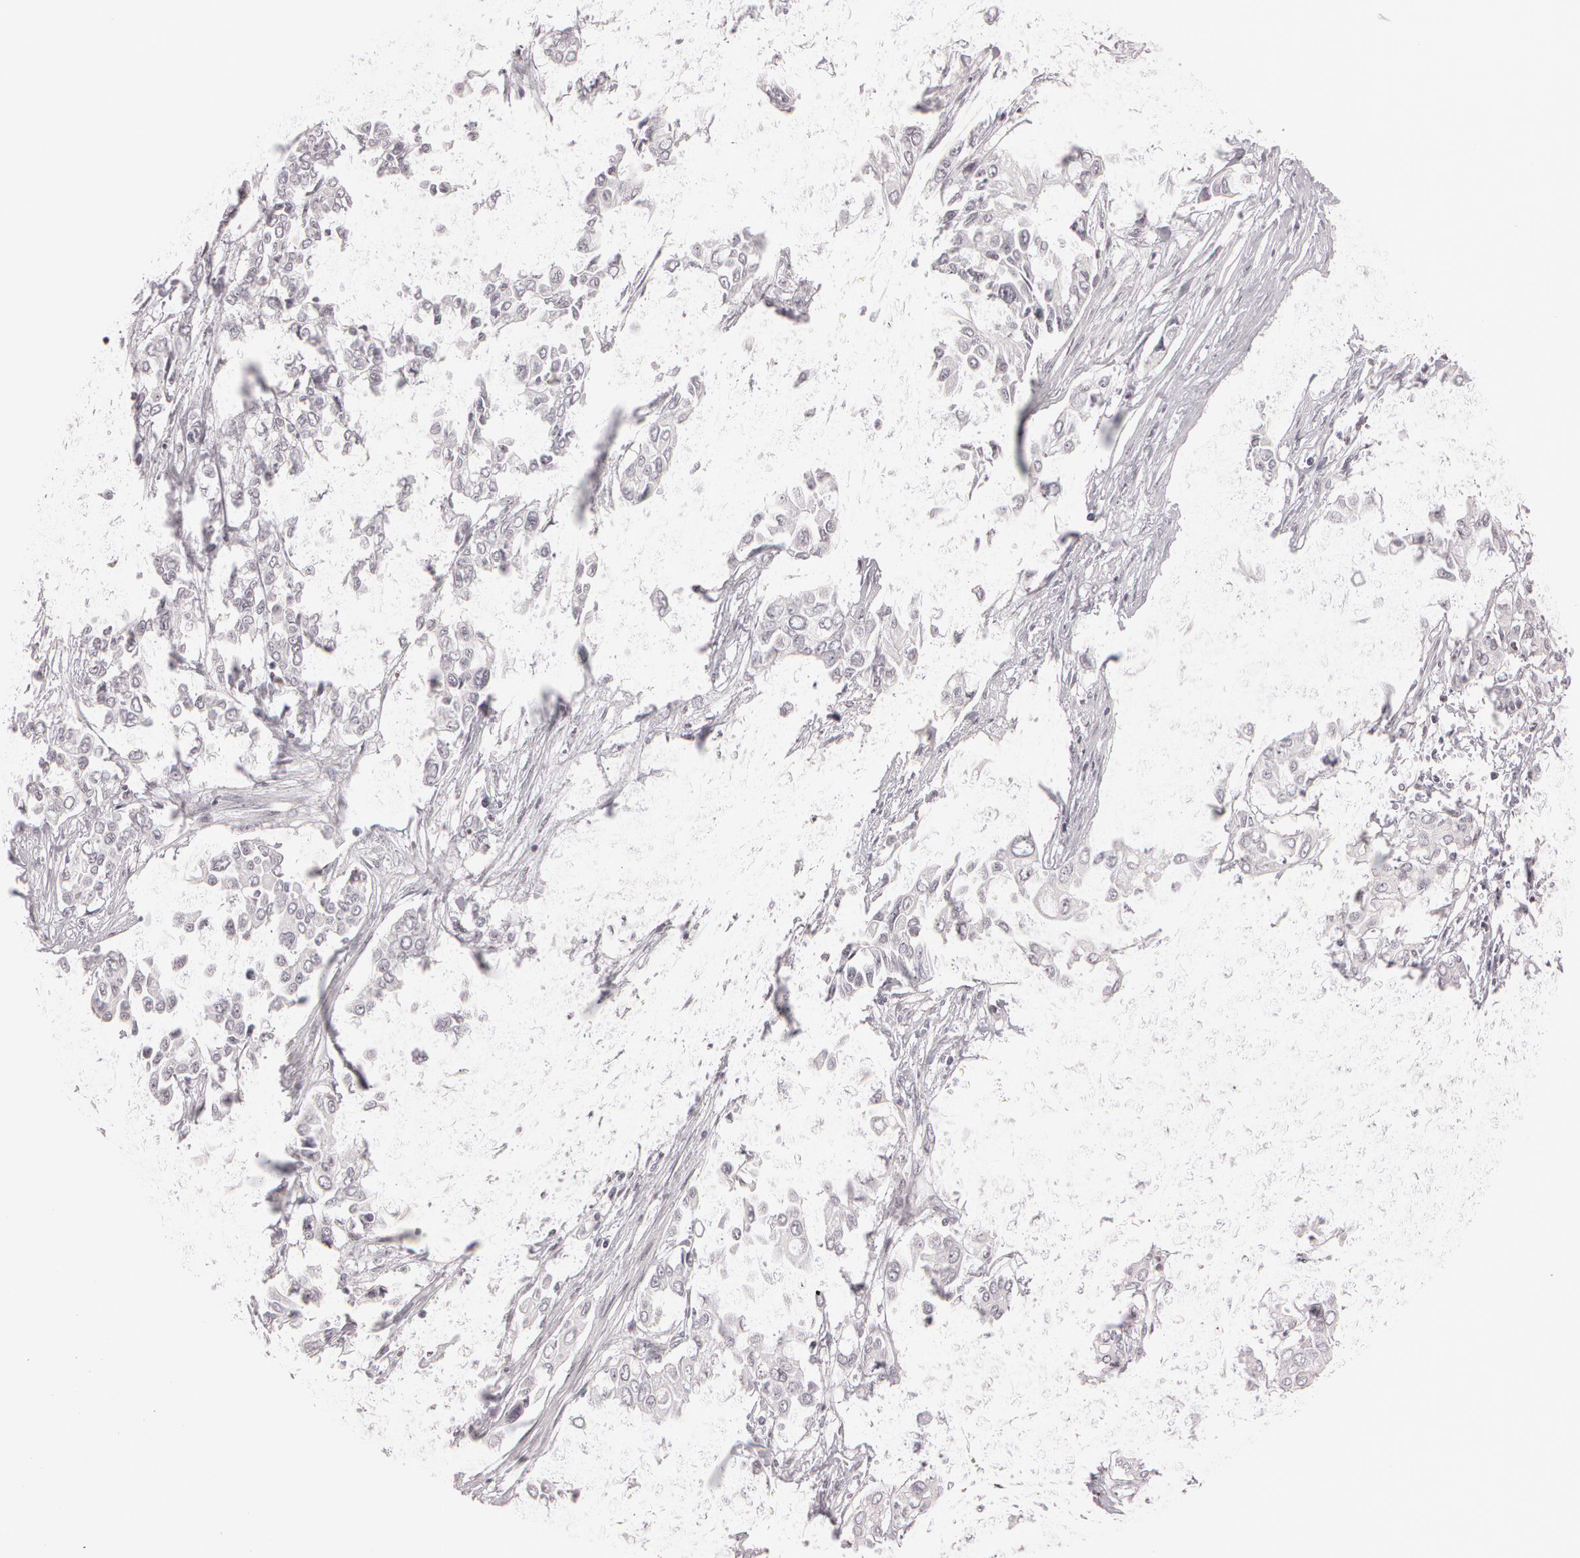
{"staining": {"intensity": "negative", "quantity": "none", "location": "none"}, "tissue": "pancreatic cancer", "cell_type": "Tumor cells", "image_type": "cancer", "snomed": [{"axis": "morphology", "description": "Adenocarcinoma, NOS"}, {"axis": "topography", "description": "Pancreas"}], "caption": "The image exhibits no staining of tumor cells in pancreatic cancer (adenocarcinoma).", "gene": "FBL", "patient": {"sex": "female", "age": 52}}